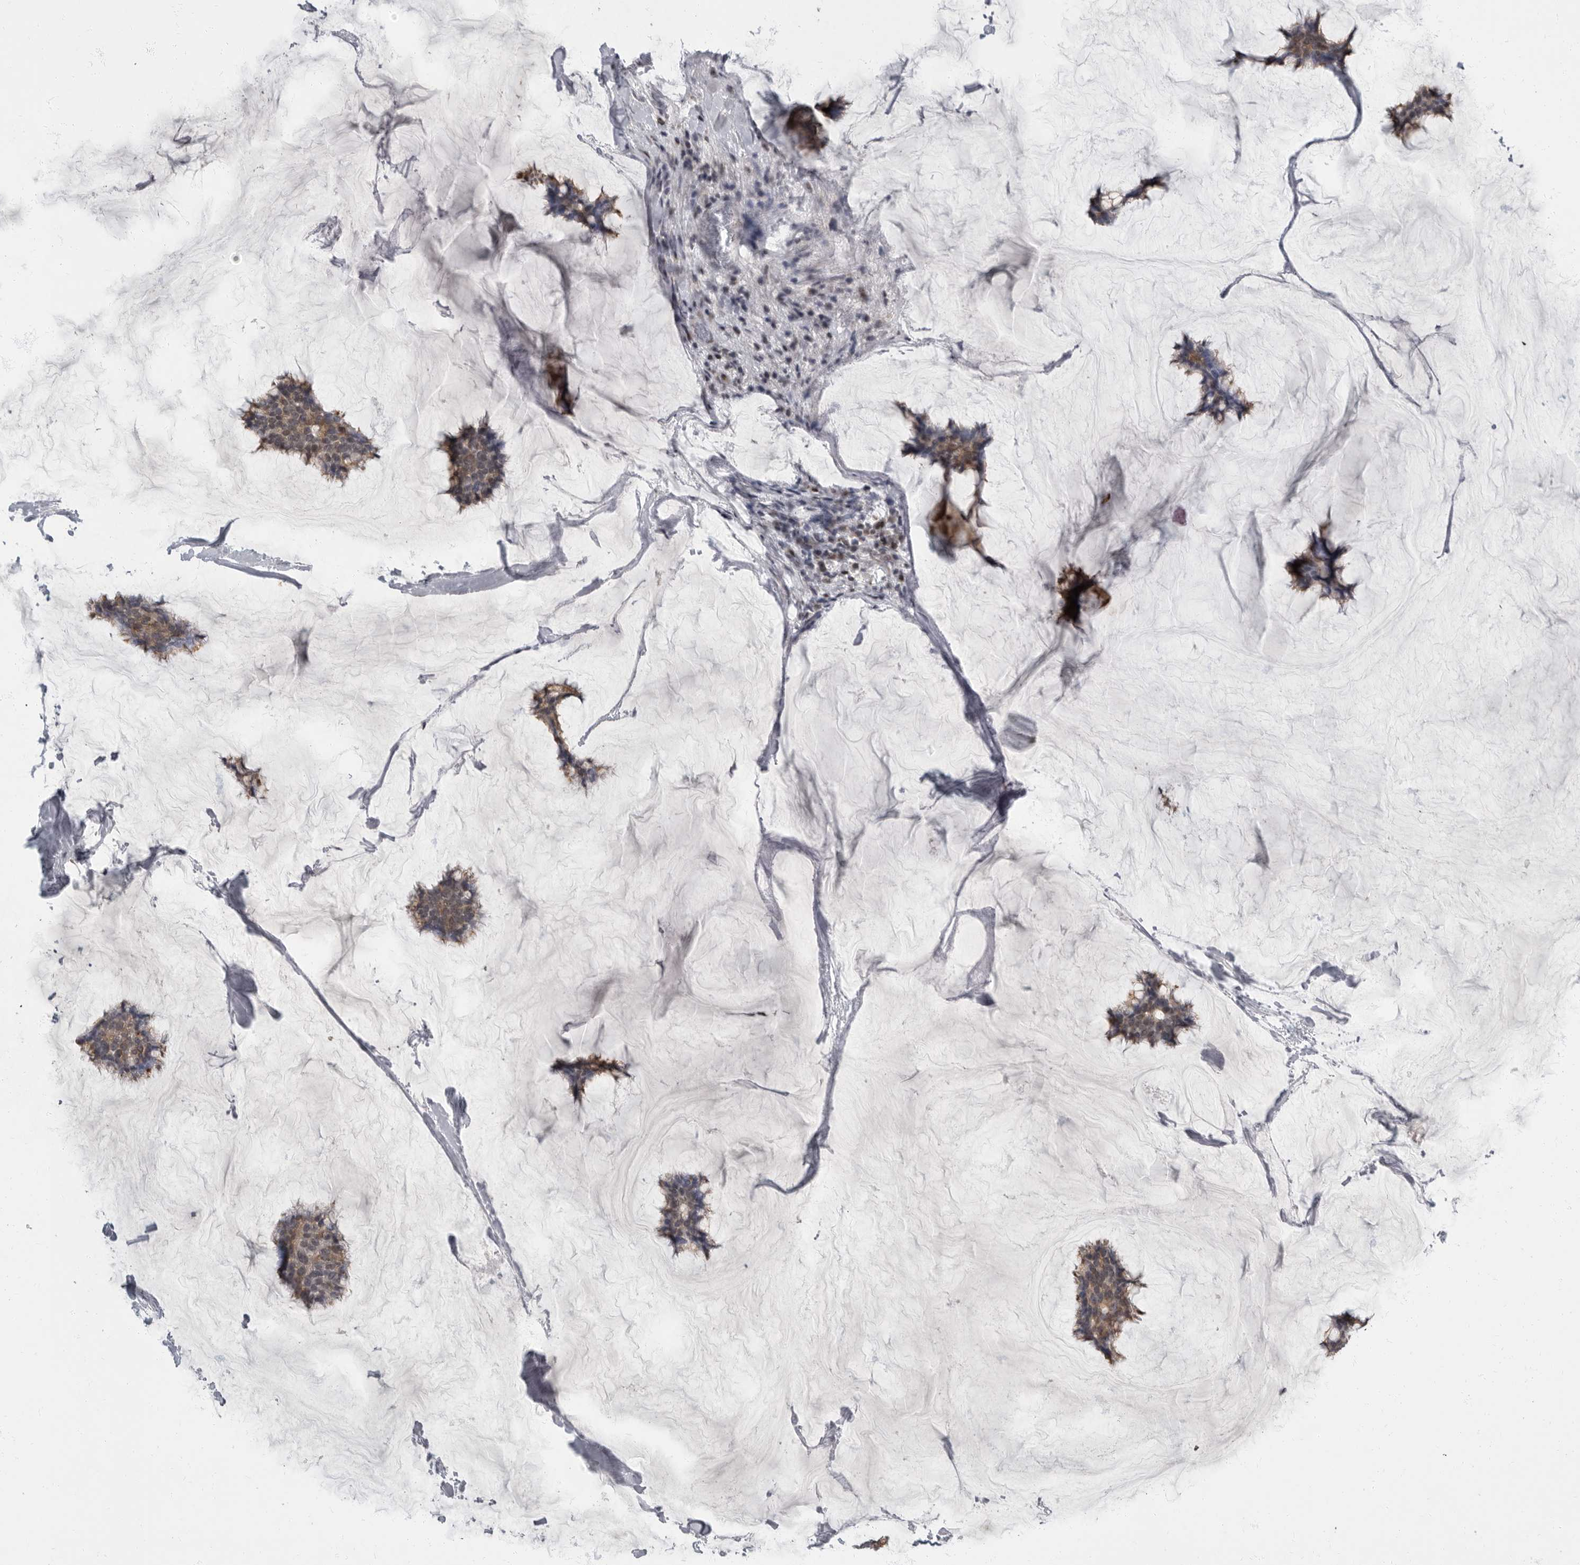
{"staining": {"intensity": "weak", "quantity": ">75%", "location": "cytoplasmic/membranous"}, "tissue": "breast cancer", "cell_type": "Tumor cells", "image_type": "cancer", "snomed": [{"axis": "morphology", "description": "Duct carcinoma"}, {"axis": "topography", "description": "Breast"}], "caption": "IHC staining of breast infiltrating ductal carcinoma, which exhibits low levels of weak cytoplasmic/membranous staining in approximately >75% of tumor cells indicating weak cytoplasmic/membranous protein staining. The staining was performed using DAB (3,3'-diaminobenzidine) (brown) for protein detection and nuclei were counterstained in hematoxylin (blue).", "gene": "EVI5", "patient": {"sex": "female", "age": 93}}